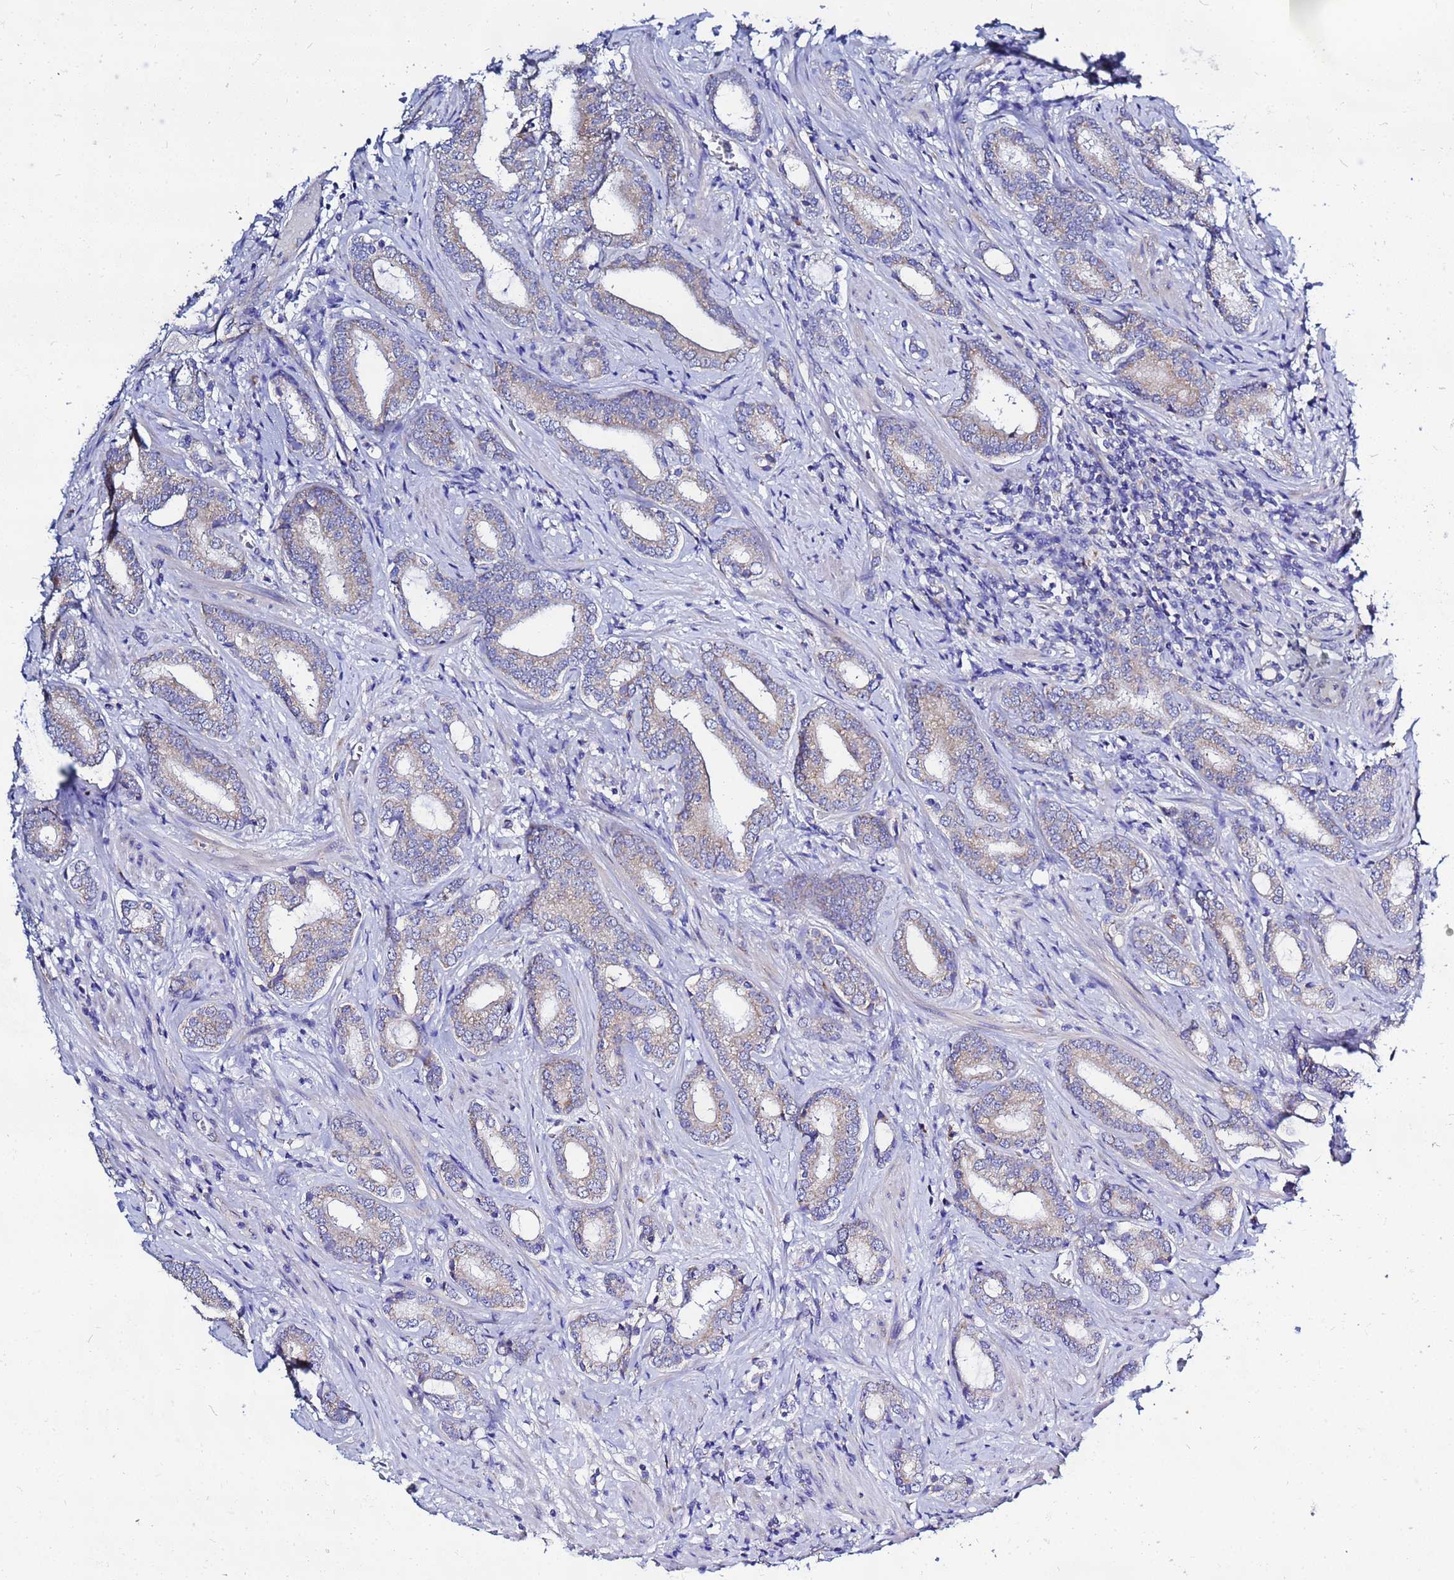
{"staining": {"intensity": "weak", "quantity": "<25%", "location": "cytoplasmic/membranous"}, "tissue": "prostate cancer", "cell_type": "Tumor cells", "image_type": "cancer", "snomed": [{"axis": "morphology", "description": "Adenocarcinoma, High grade"}, {"axis": "topography", "description": "Prostate"}], "caption": "Micrograph shows no significant protein staining in tumor cells of prostate cancer. (DAB immunohistochemistry with hematoxylin counter stain).", "gene": "FAHD2A", "patient": {"sex": "male", "age": 63}}